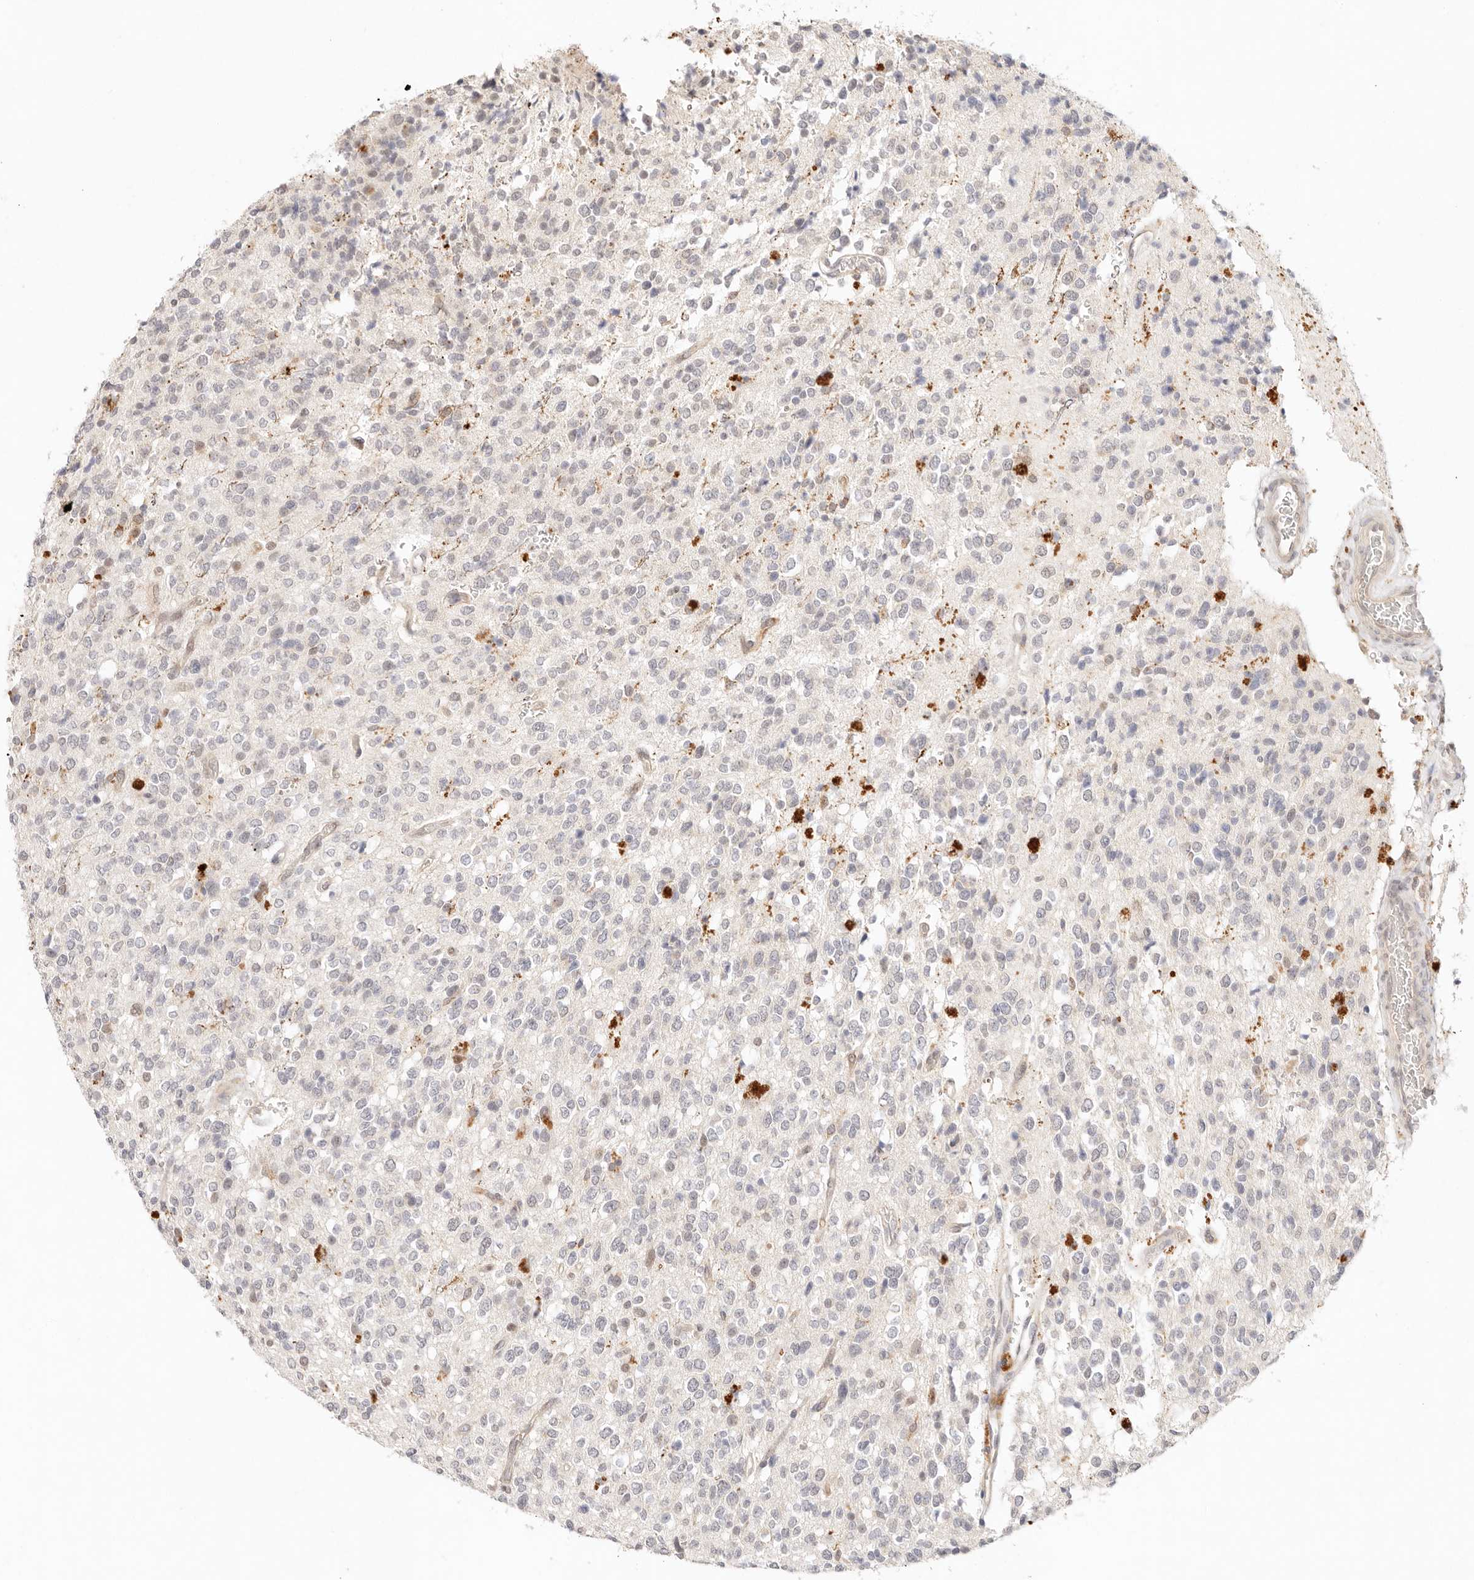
{"staining": {"intensity": "negative", "quantity": "none", "location": "none"}, "tissue": "glioma", "cell_type": "Tumor cells", "image_type": "cancer", "snomed": [{"axis": "morphology", "description": "Glioma, malignant, High grade"}, {"axis": "topography", "description": "Brain"}], "caption": "Immunohistochemistry (IHC) histopathology image of neoplastic tissue: high-grade glioma (malignant) stained with DAB demonstrates no significant protein expression in tumor cells.", "gene": "GPR156", "patient": {"sex": "male", "age": 34}}